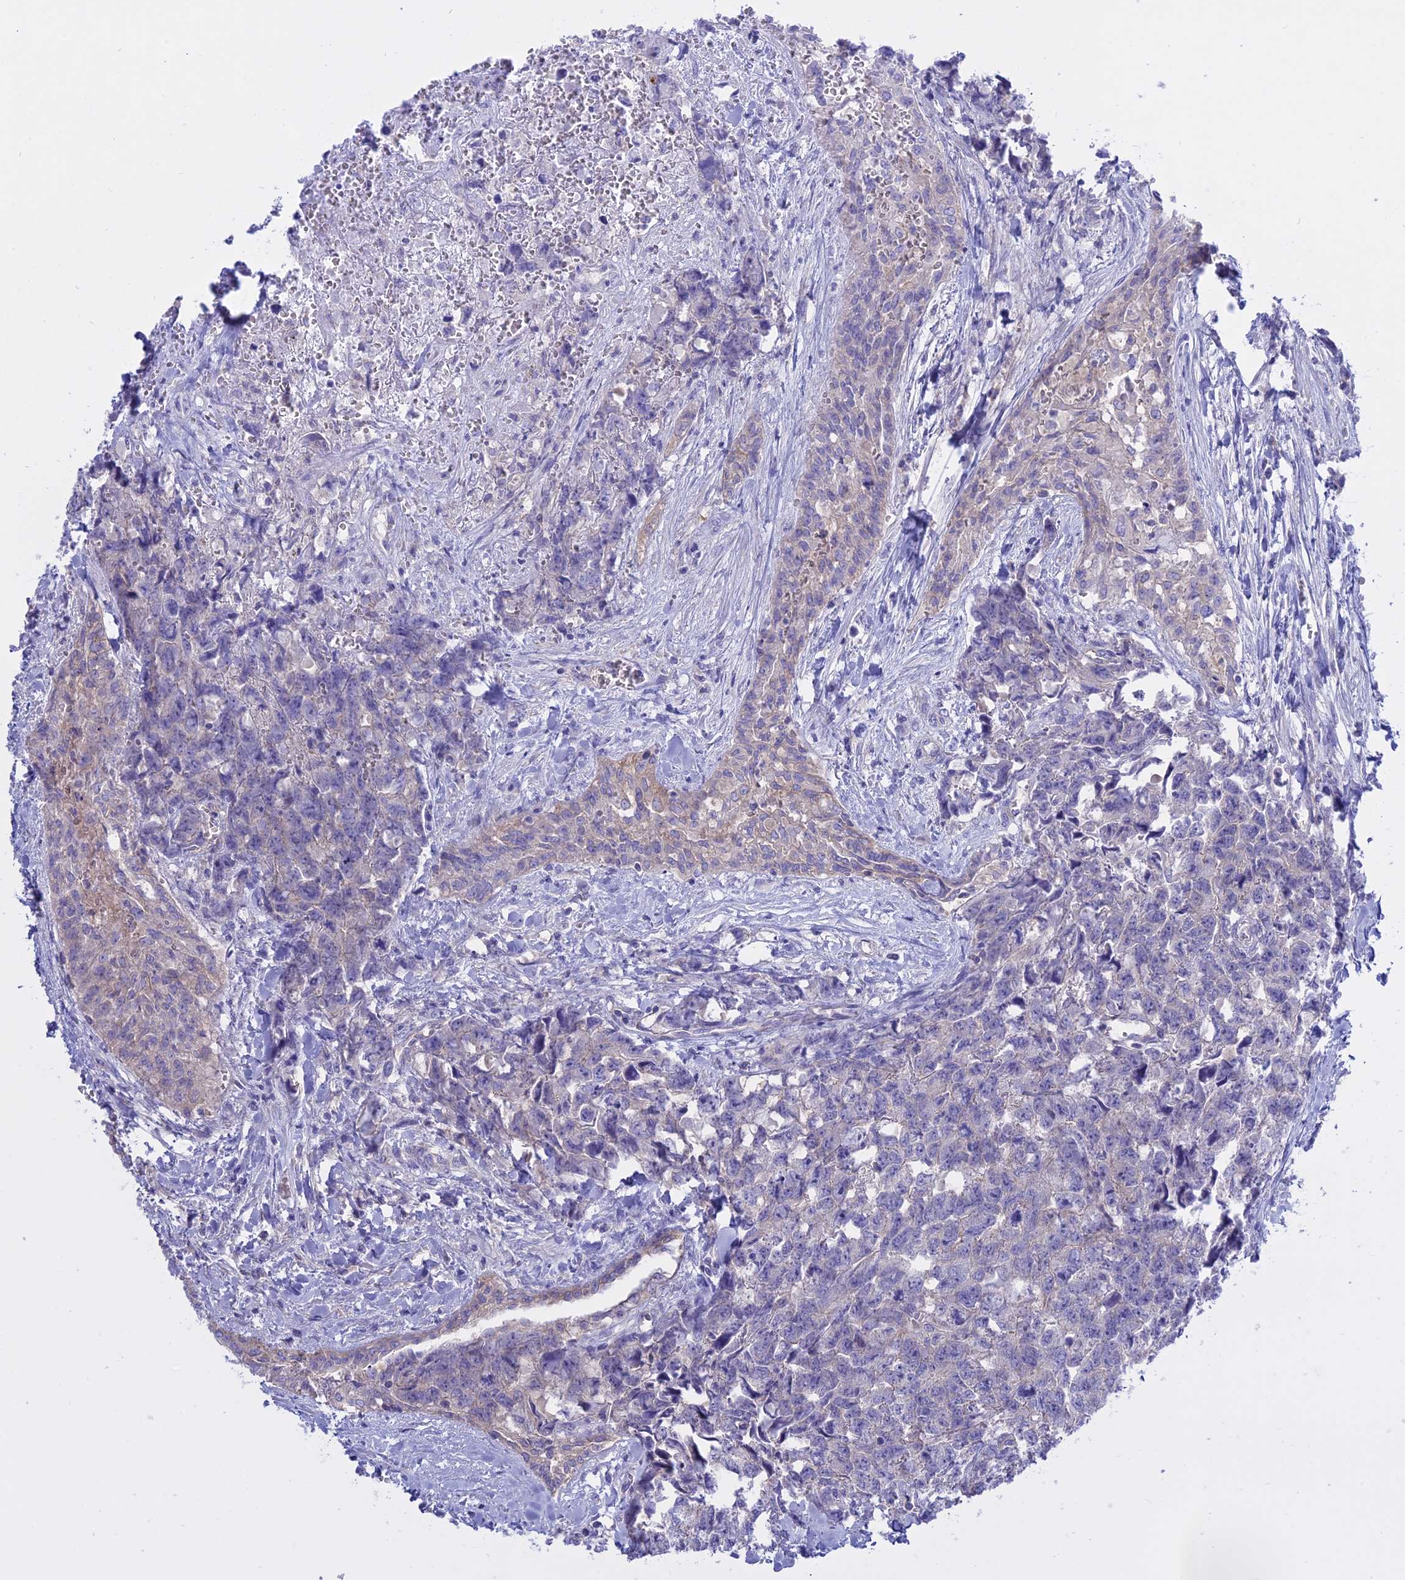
{"staining": {"intensity": "negative", "quantity": "none", "location": "none"}, "tissue": "testis cancer", "cell_type": "Tumor cells", "image_type": "cancer", "snomed": [{"axis": "morphology", "description": "Carcinoma, Embryonal, NOS"}, {"axis": "topography", "description": "Testis"}], "caption": "Immunohistochemistry image of neoplastic tissue: embryonal carcinoma (testis) stained with DAB shows no significant protein staining in tumor cells.", "gene": "AHCYL1", "patient": {"sex": "male", "age": 31}}